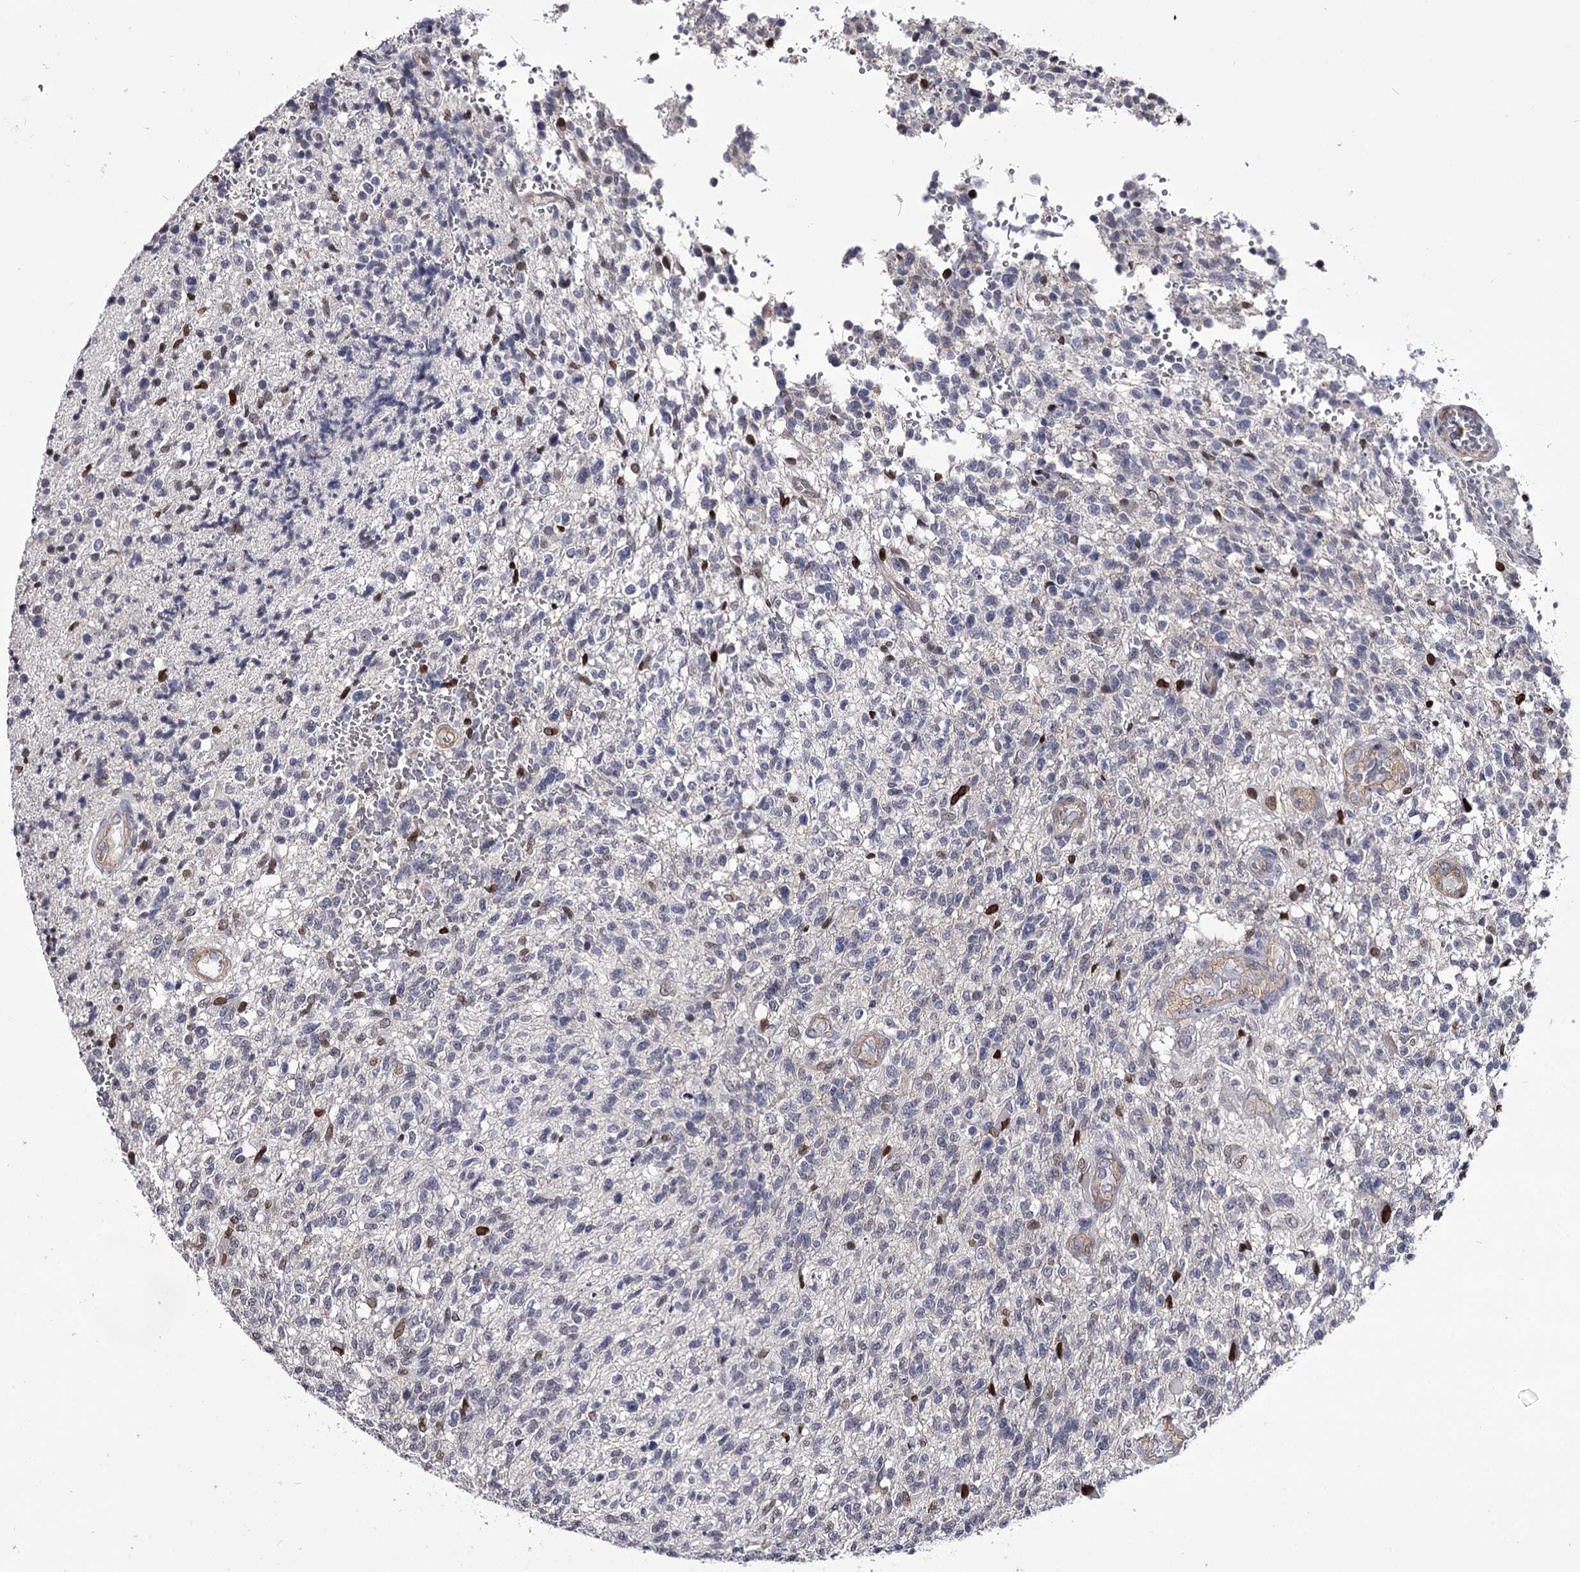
{"staining": {"intensity": "negative", "quantity": "none", "location": "none"}, "tissue": "glioma", "cell_type": "Tumor cells", "image_type": "cancer", "snomed": [{"axis": "morphology", "description": "Glioma, malignant, High grade"}, {"axis": "topography", "description": "Brain"}], "caption": "High magnification brightfield microscopy of high-grade glioma (malignant) stained with DAB (3,3'-diaminobenzidine) (brown) and counterstained with hematoxylin (blue): tumor cells show no significant staining.", "gene": "OVOL2", "patient": {"sex": "male", "age": 56}}